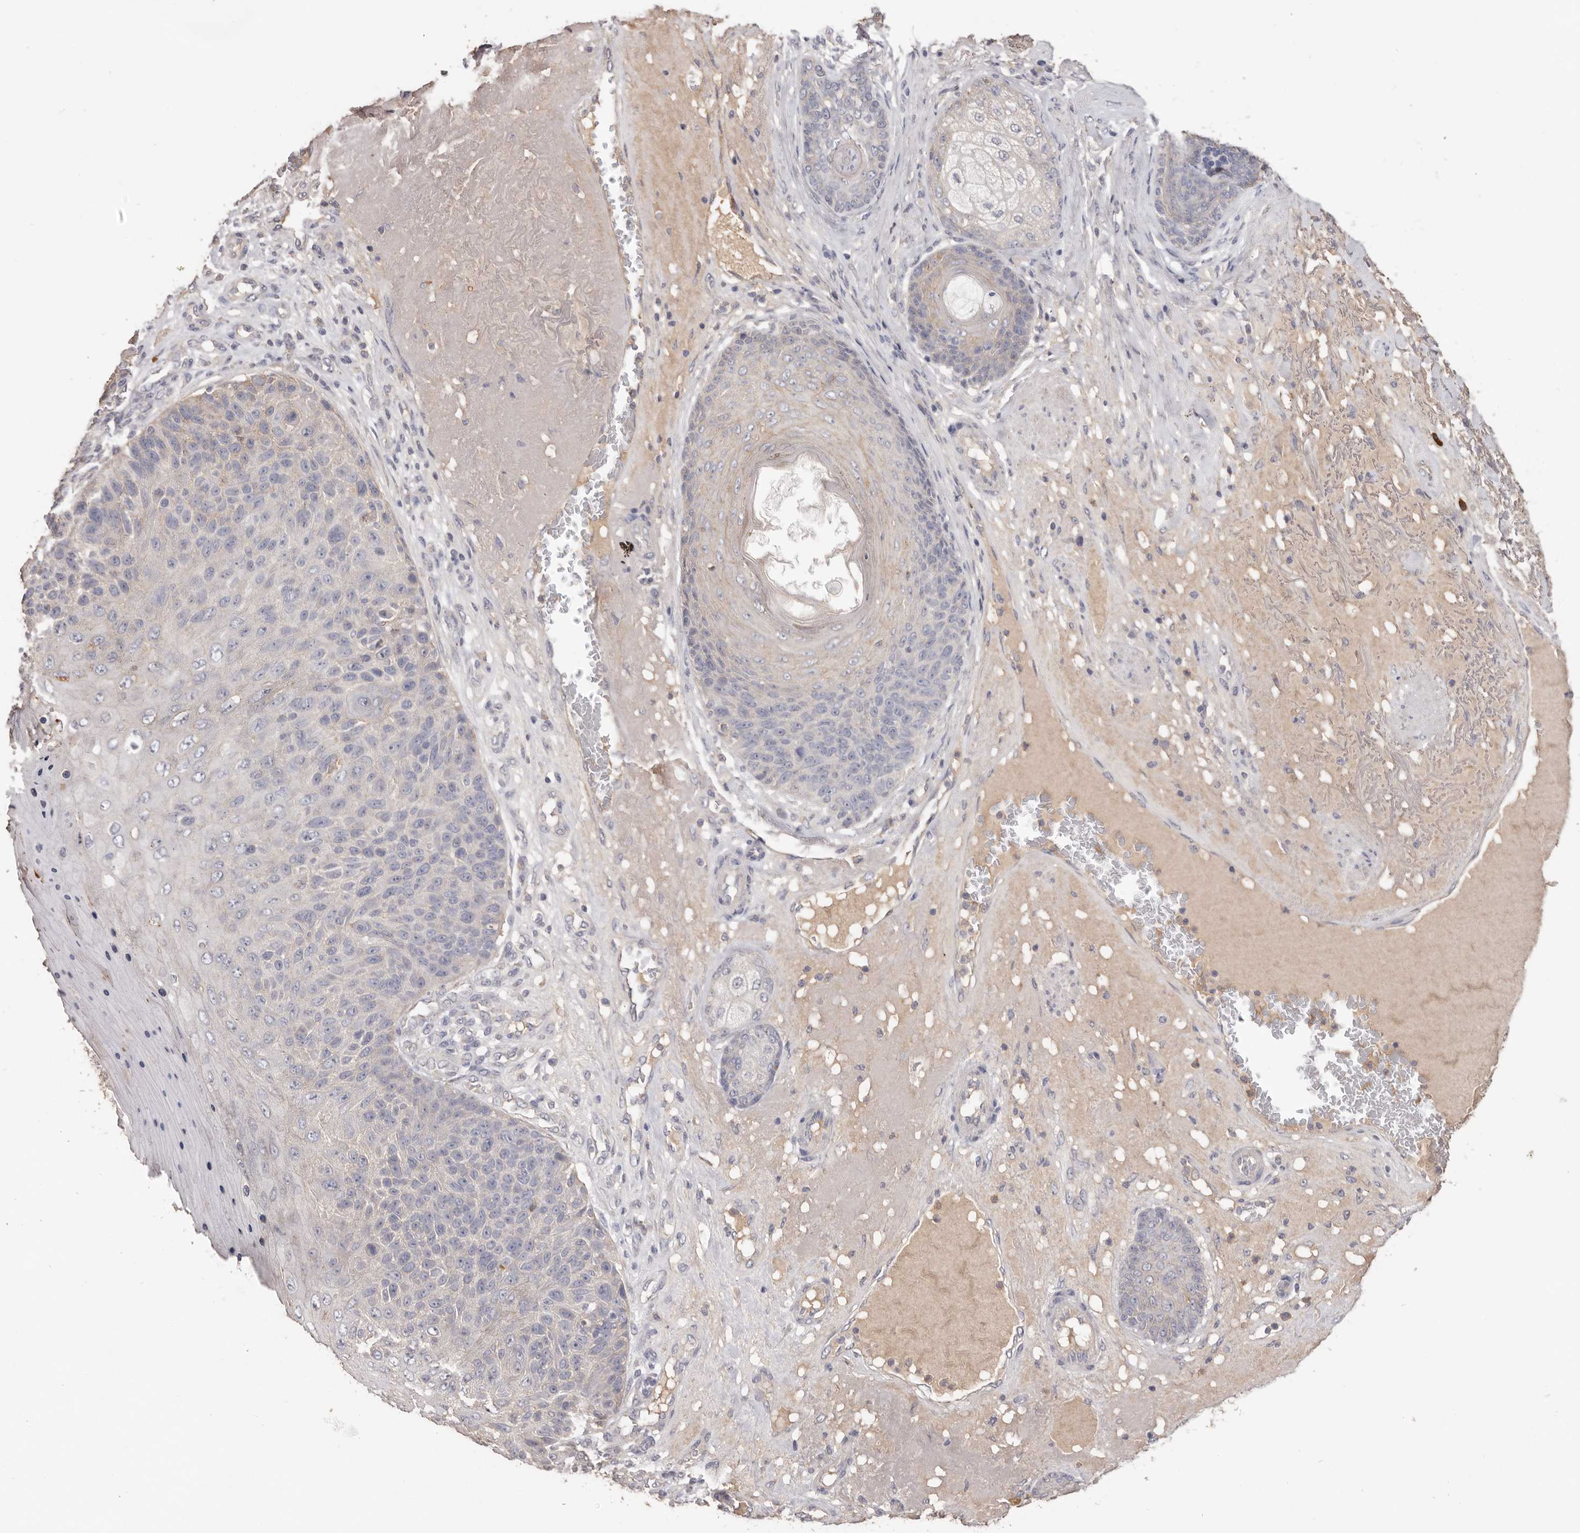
{"staining": {"intensity": "negative", "quantity": "none", "location": "none"}, "tissue": "skin cancer", "cell_type": "Tumor cells", "image_type": "cancer", "snomed": [{"axis": "morphology", "description": "Squamous cell carcinoma, NOS"}, {"axis": "topography", "description": "Skin"}], "caption": "Photomicrograph shows no protein expression in tumor cells of skin squamous cell carcinoma tissue.", "gene": "HCAR2", "patient": {"sex": "female", "age": 88}}